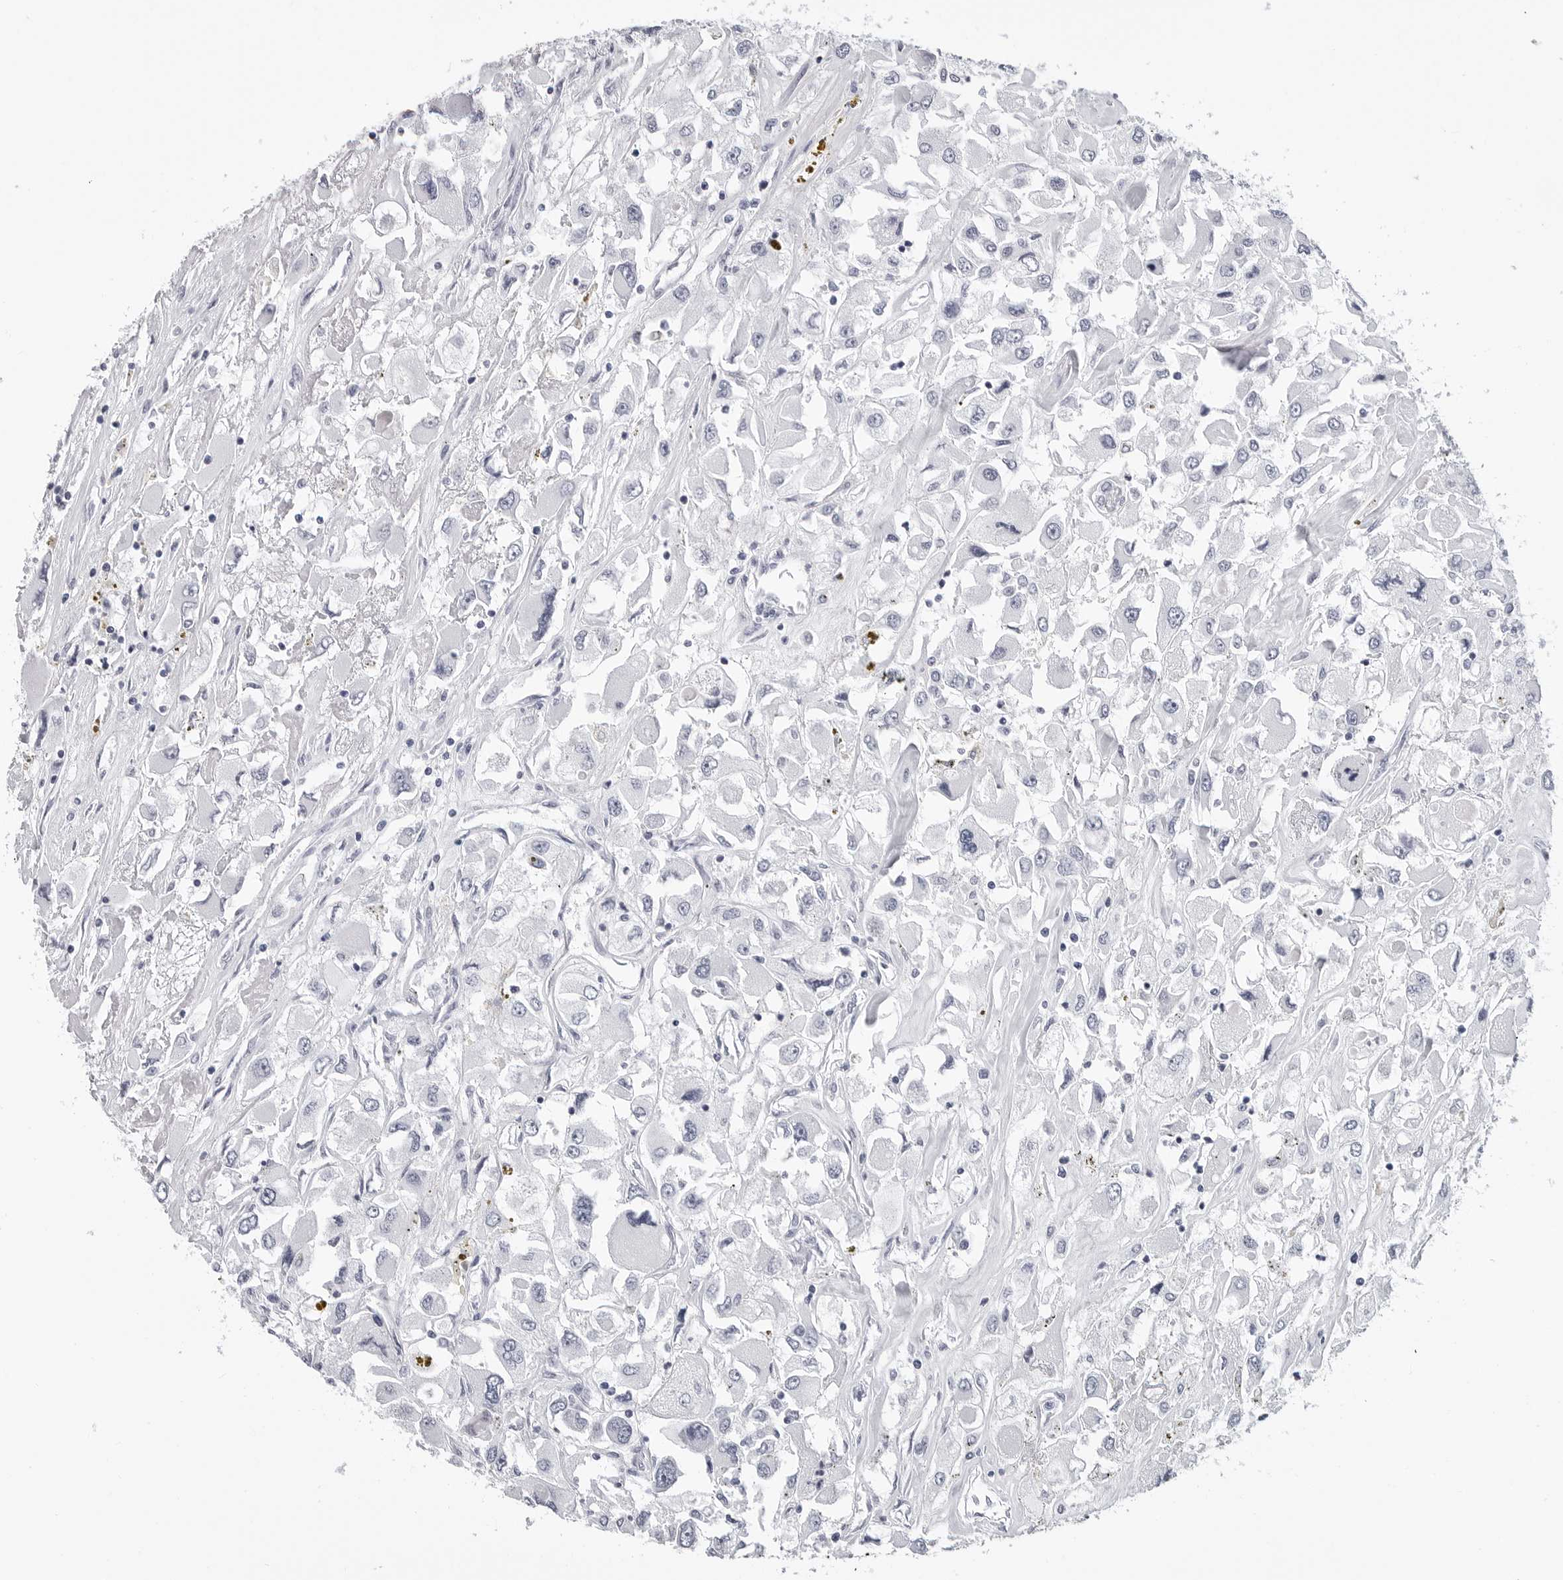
{"staining": {"intensity": "negative", "quantity": "none", "location": "none"}, "tissue": "renal cancer", "cell_type": "Tumor cells", "image_type": "cancer", "snomed": [{"axis": "morphology", "description": "Adenocarcinoma, NOS"}, {"axis": "topography", "description": "Kidney"}], "caption": "Tumor cells show no significant expression in adenocarcinoma (renal). Brightfield microscopy of immunohistochemistry stained with DAB (brown) and hematoxylin (blue), captured at high magnification.", "gene": "GNL2", "patient": {"sex": "female", "age": 52}}